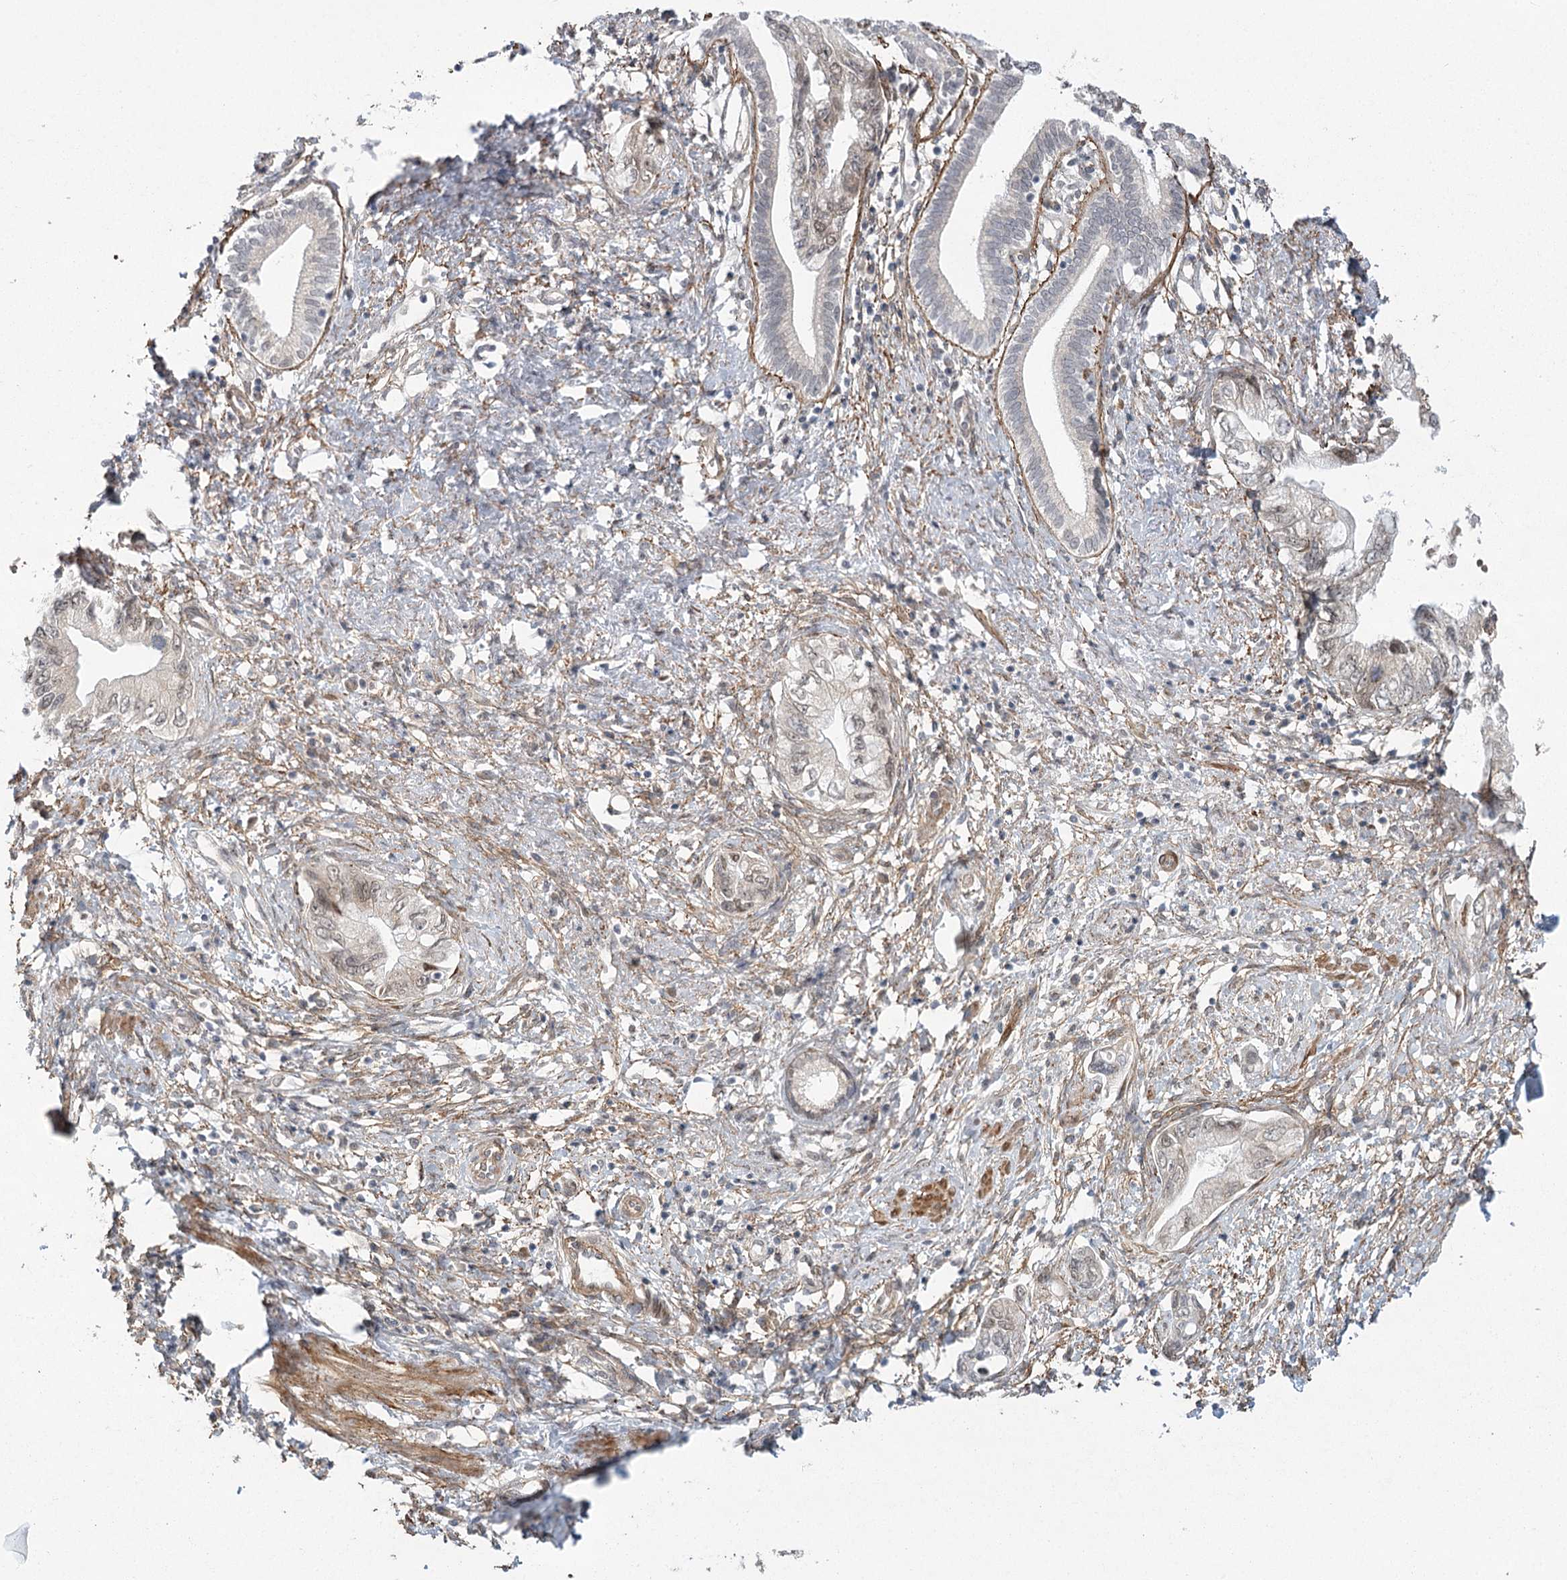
{"staining": {"intensity": "negative", "quantity": "none", "location": "none"}, "tissue": "pancreatic cancer", "cell_type": "Tumor cells", "image_type": "cancer", "snomed": [{"axis": "morphology", "description": "Adenocarcinoma, NOS"}, {"axis": "topography", "description": "Pancreas"}], "caption": "High magnification brightfield microscopy of pancreatic cancer stained with DAB (3,3'-diaminobenzidine) (brown) and counterstained with hematoxylin (blue): tumor cells show no significant positivity. The staining is performed using DAB brown chromogen with nuclei counter-stained in using hematoxylin.", "gene": "MED28", "patient": {"sex": "female", "age": 73}}